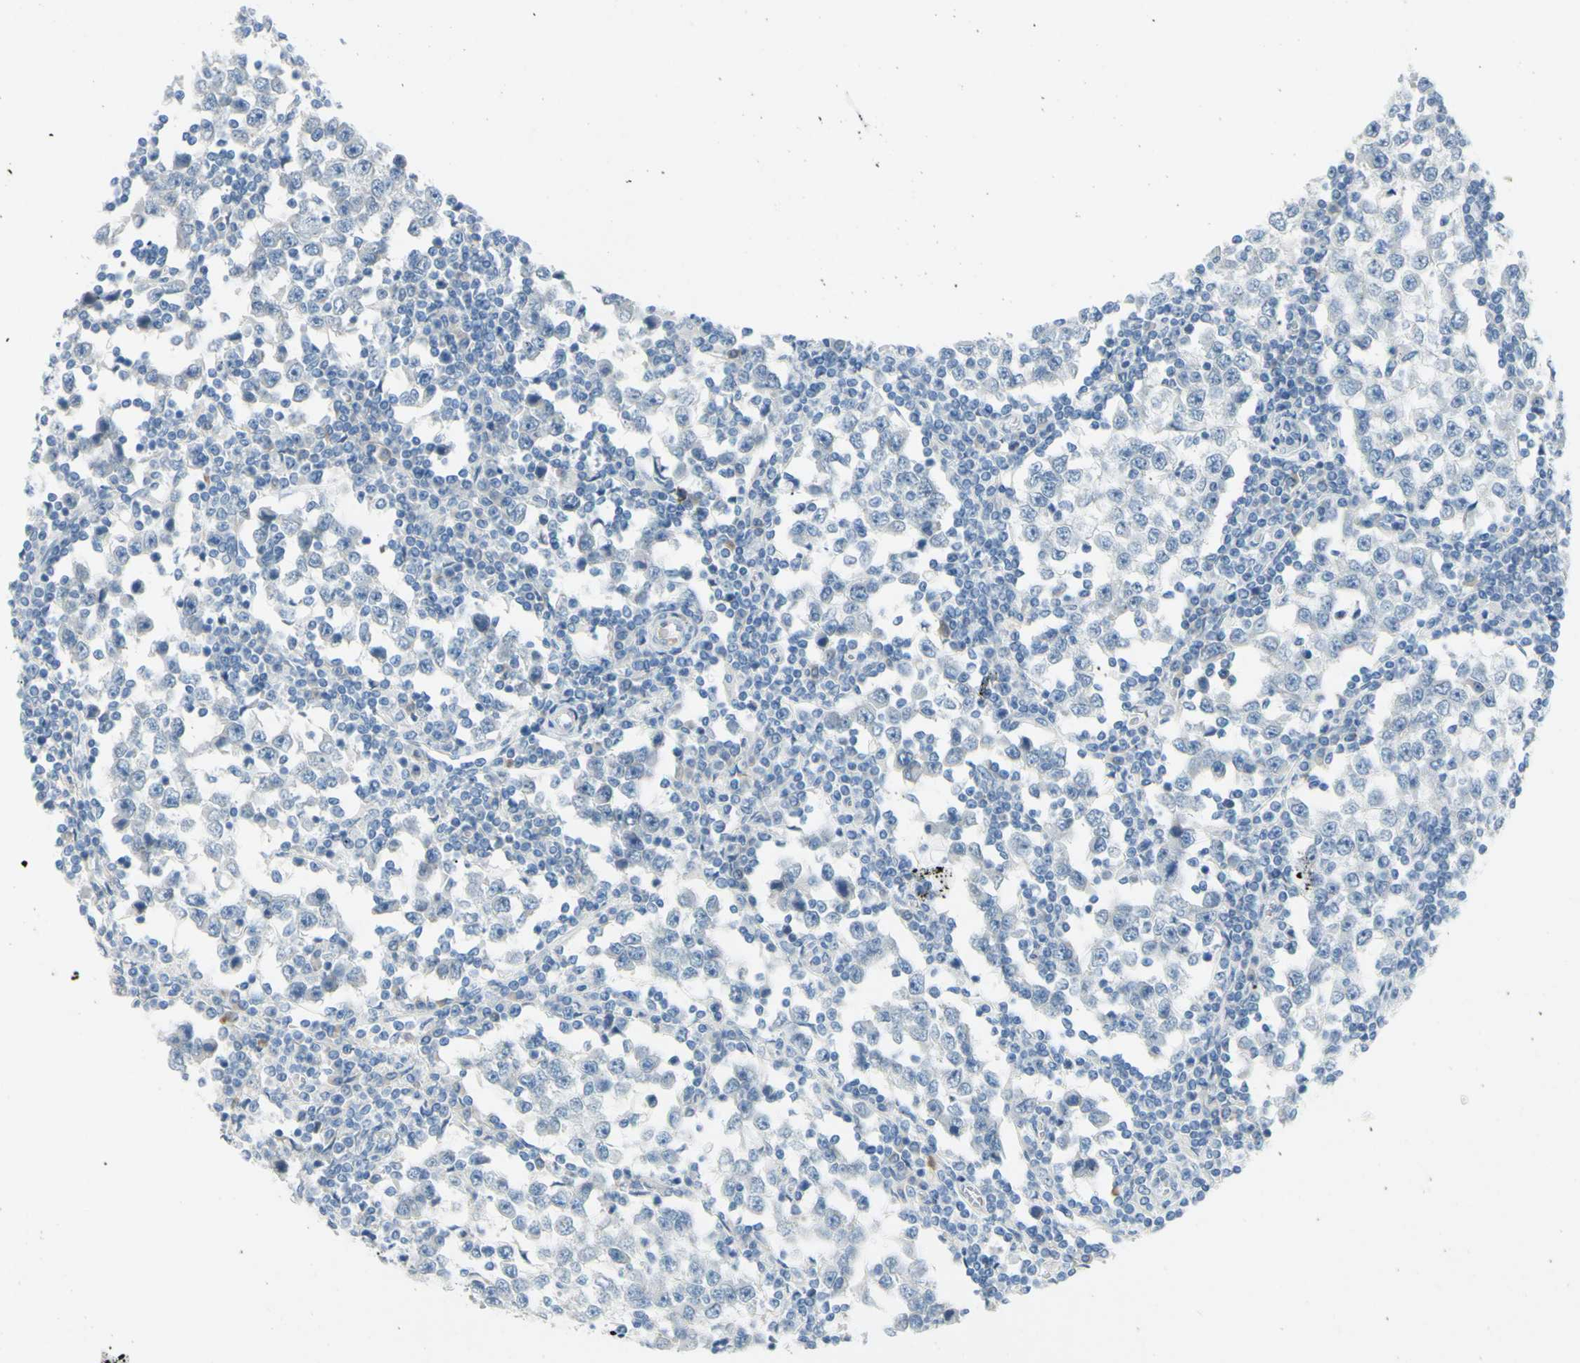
{"staining": {"intensity": "negative", "quantity": "none", "location": "none"}, "tissue": "testis cancer", "cell_type": "Tumor cells", "image_type": "cancer", "snomed": [{"axis": "morphology", "description": "Seminoma, NOS"}, {"axis": "topography", "description": "Testis"}], "caption": "Tumor cells are negative for protein expression in human seminoma (testis).", "gene": "DCT", "patient": {"sex": "male", "age": 65}}